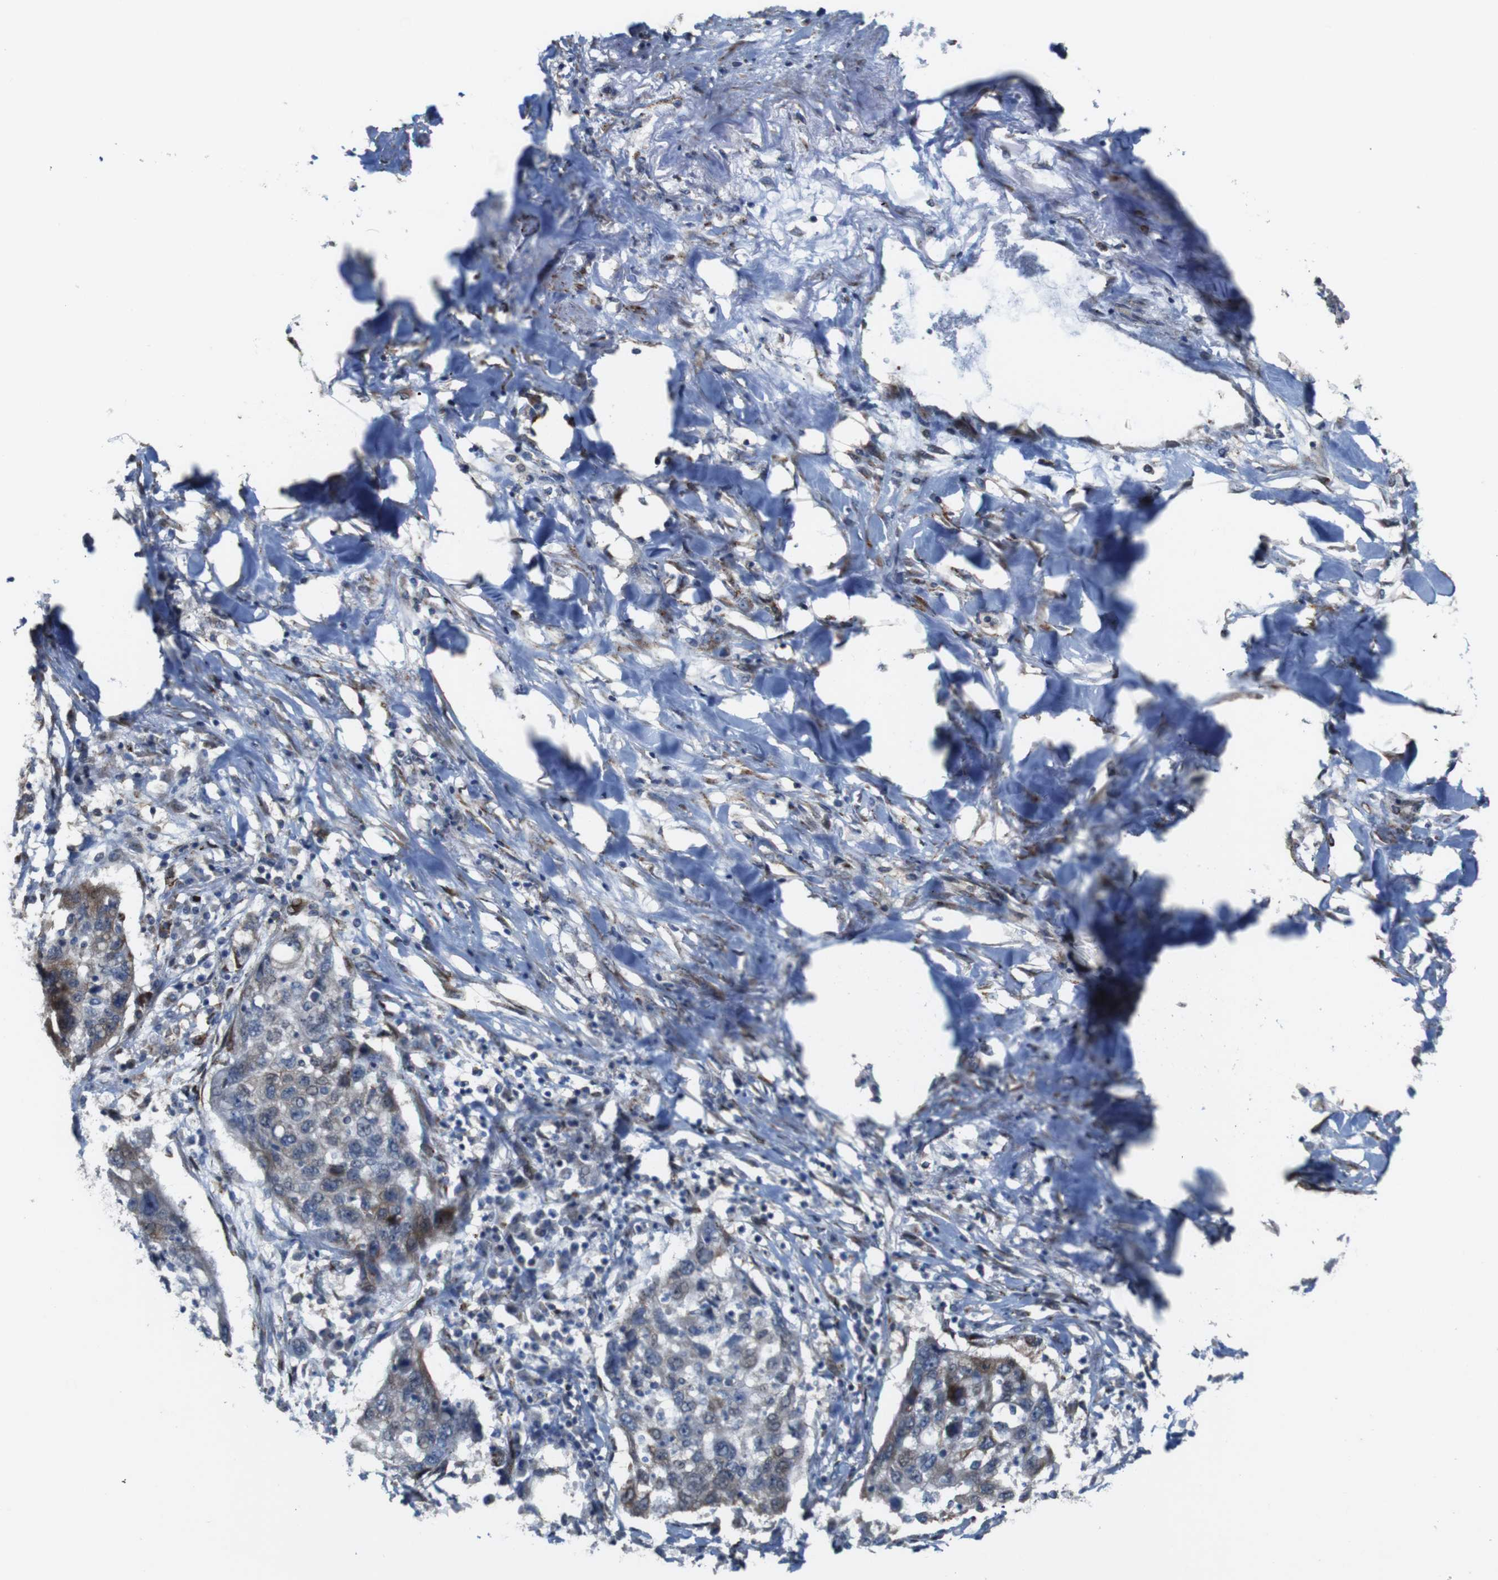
{"staining": {"intensity": "moderate", "quantity": "<25%", "location": "cytoplasmic/membranous"}, "tissue": "lung cancer", "cell_type": "Tumor cells", "image_type": "cancer", "snomed": [{"axis": "morphology", "description": "Squamous cell carcinoma, NOS"}, {"axis": "topography", "description": "Lung"}], "caption": "Immunohistochemical staining of human squamous cell carcinoma (lung) reveals low levels of moderate cytoplasmic/membranous positivity in about <25% of tumor cells.", "gene": "PCOLCE2", "patient": {"sex": "female", "age": 63}}